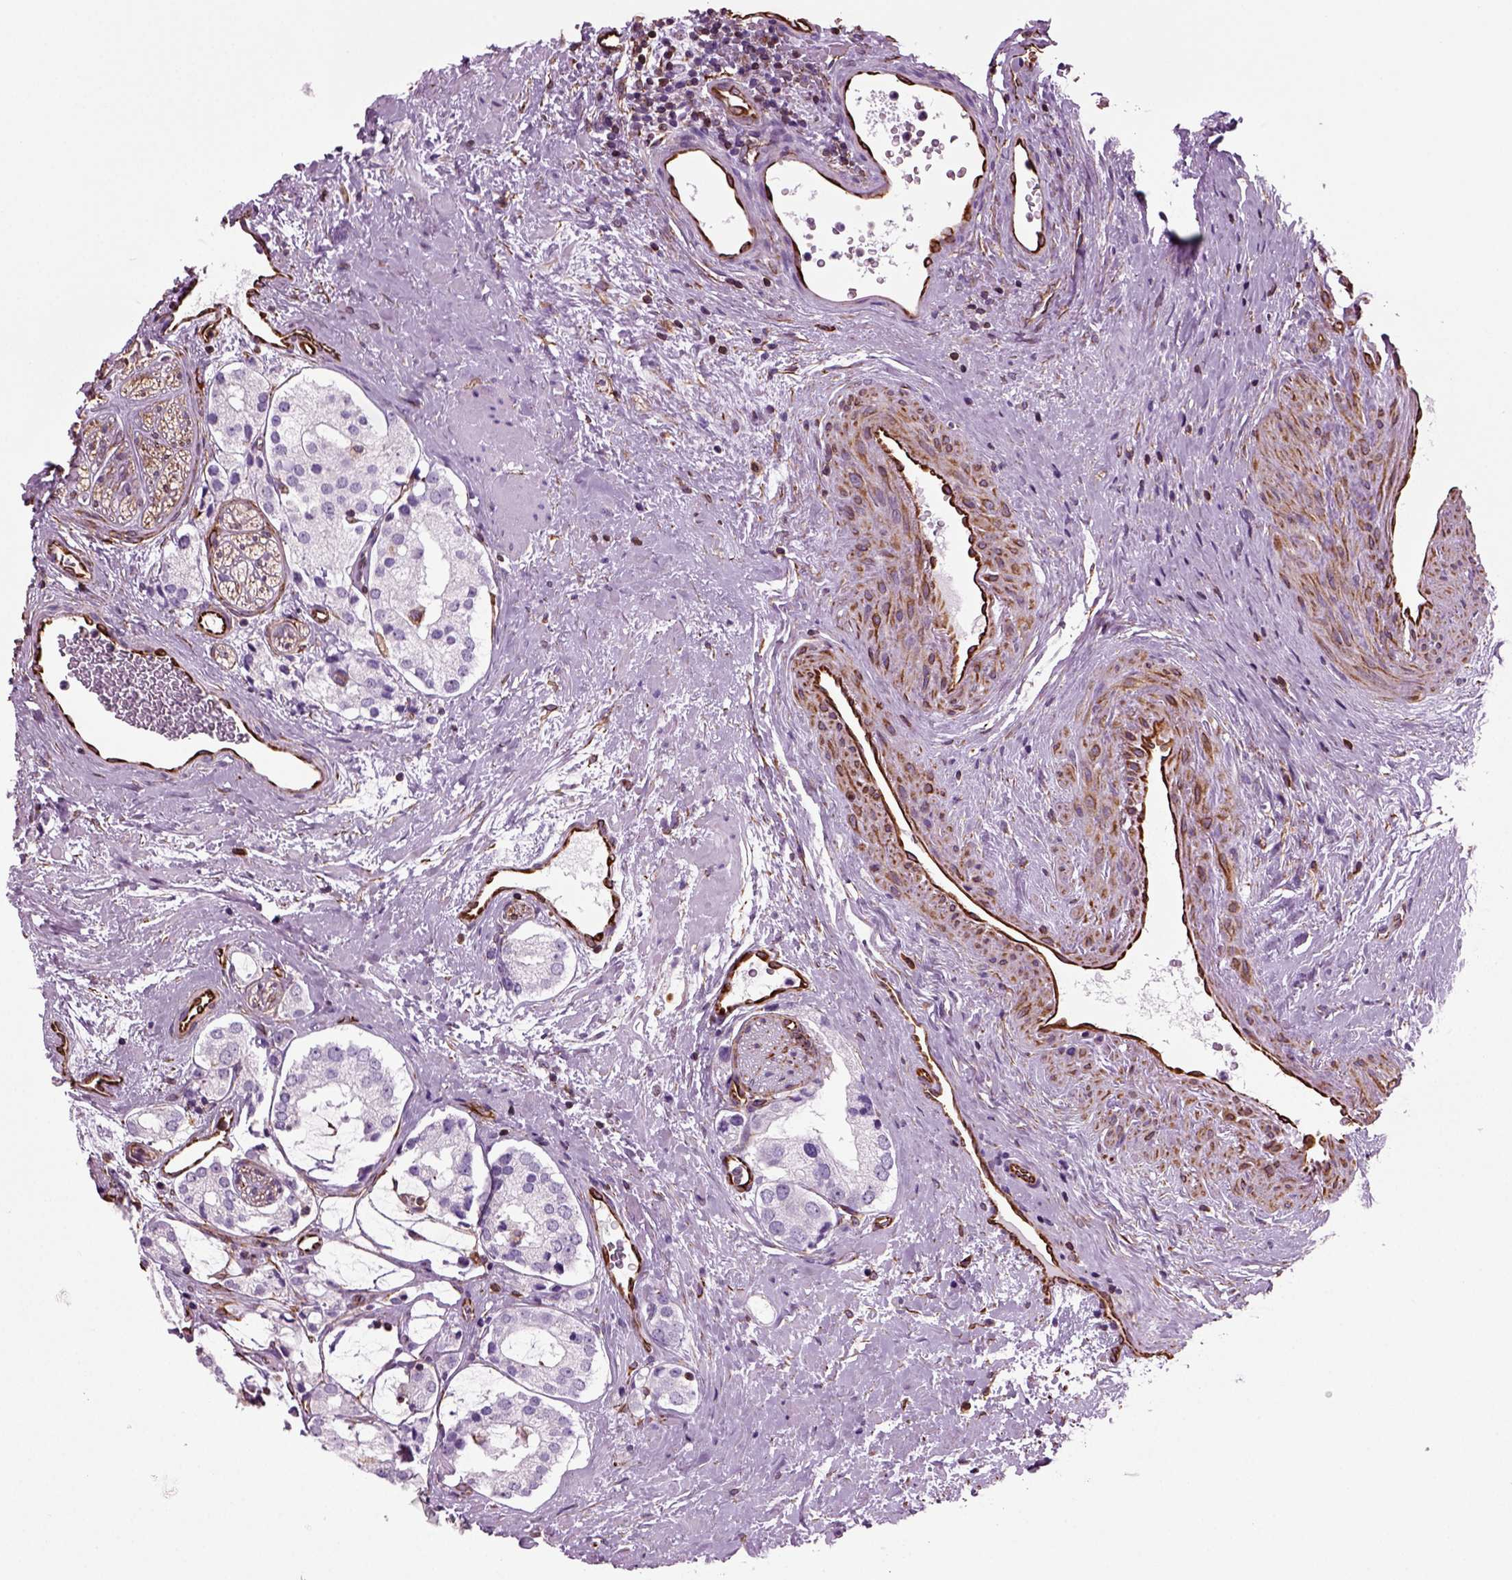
{"staining": {"intensity": "negative", "quantity": "none", "location": "none"}, "tissue": "prostate cancer", "cell_type": "Tumor cells", "image_type": "cancer", "snomed": [{"axis": "morphology", "description": "Adenocarcinoma, NOS"}, {"axis": "topography", "description": "Prostate"}], "caption": "This is a histopathology image of immunohistochemistry staining of prostate adenocarcinoma, which shows no staining in tumor cells. Brightfield microscopy of immunohistochemistry stained with DAB (3,3'-diaminobenzidine) (brown) and hematoxylin (blue), captured at high magnification.", "gene": "ACER3", "patient": {"sex": "male", "age": 66}}